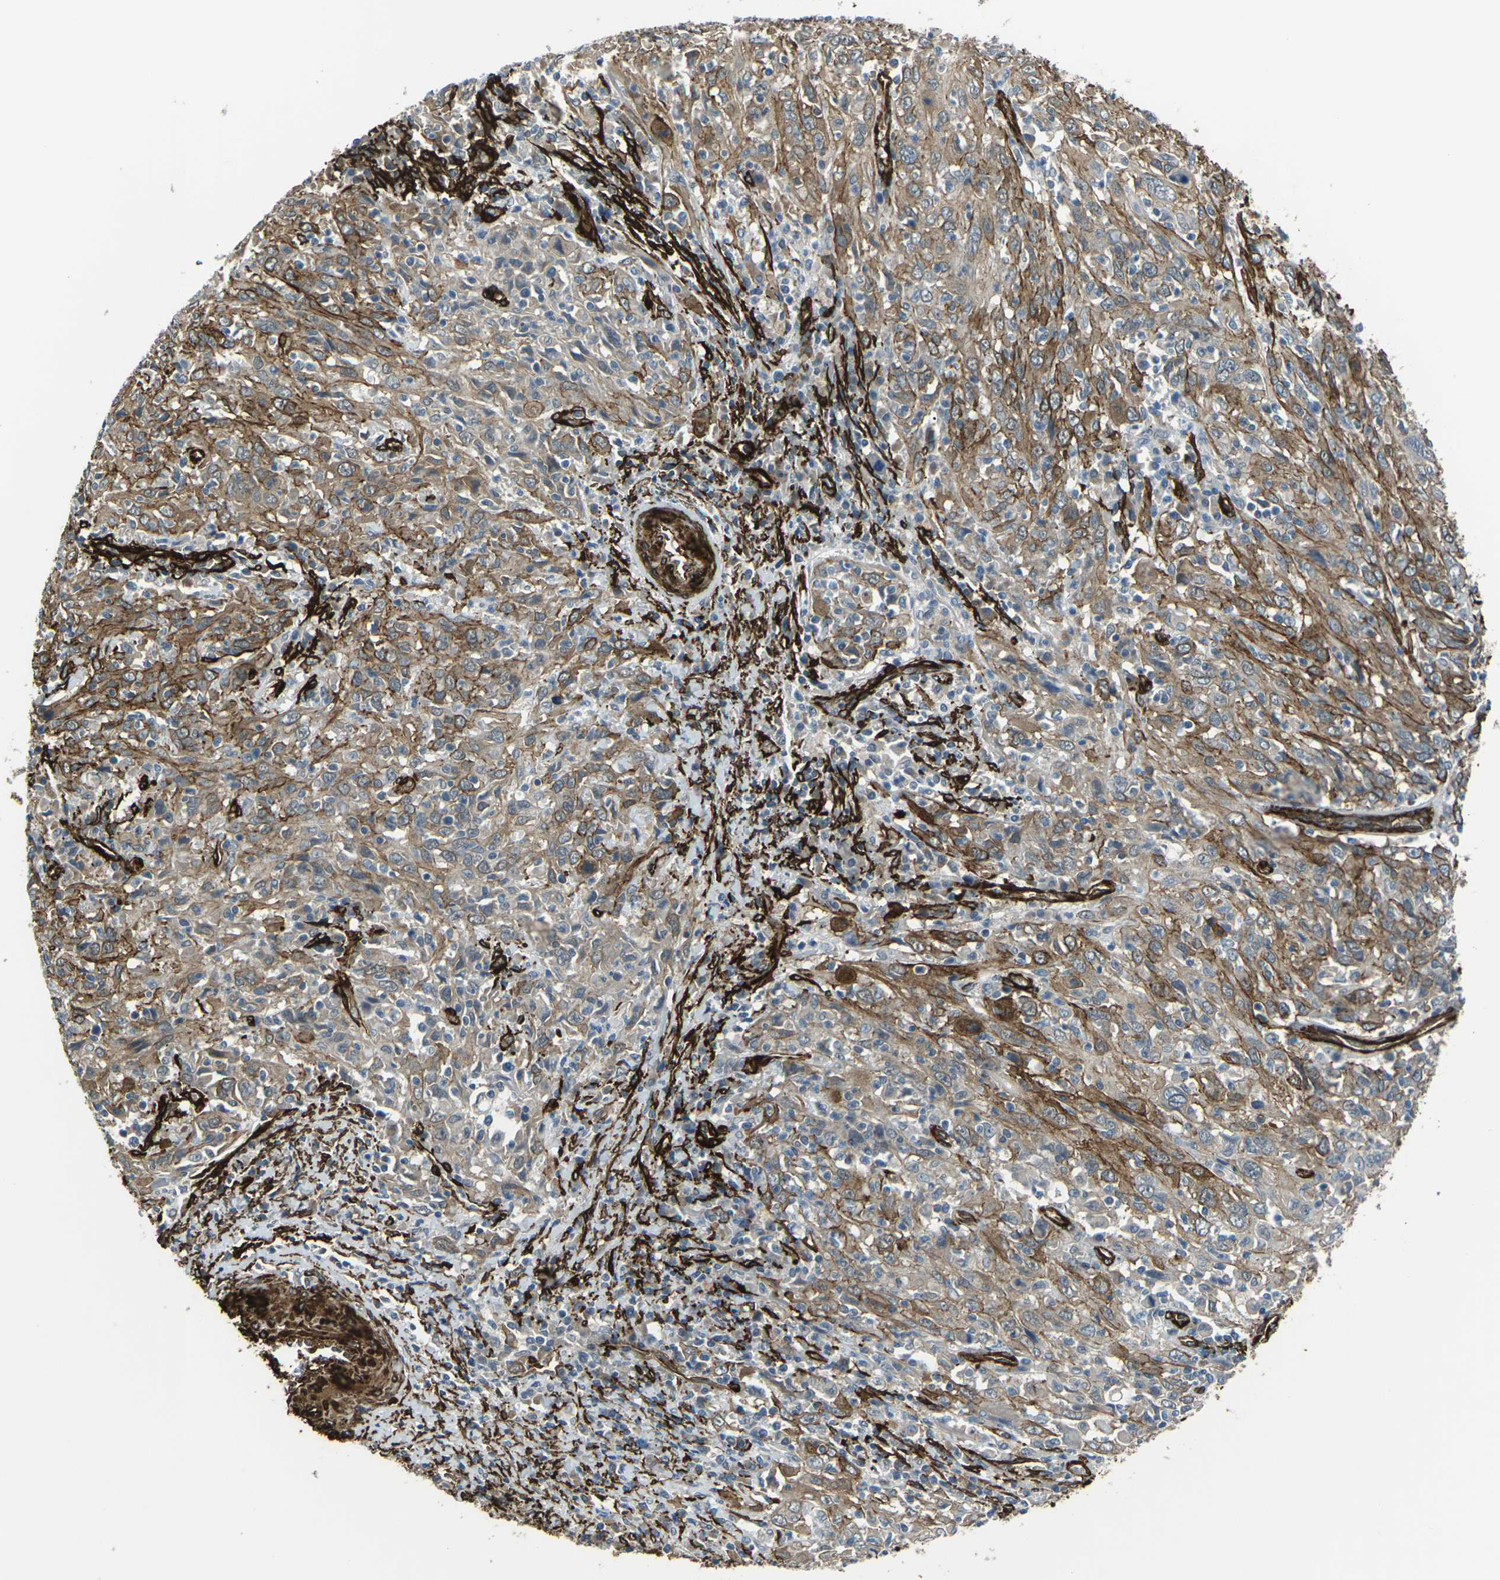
{"staining": {"intensity": "moderate", "quantity": "25%-75%", "location": "cytoplasmic/membranous"}, "tissue": "cervical cancer", "cell_type": "Tumor cells", "image_type": "cancer", "snomed": [{"axis": "morphology", "description": "Squamous cell carcinoma, NOS"}, {"axis": "topography", "description": "Cervix"}], "caption": "Protein expression analysis of cervical cancer demonstrates moderate cytoplasmic/membranous positivity in approximately 25%-75% of tumor cells.", "gene": "GRAMD1C", "patient": {"sex": "female", "age": 46}}